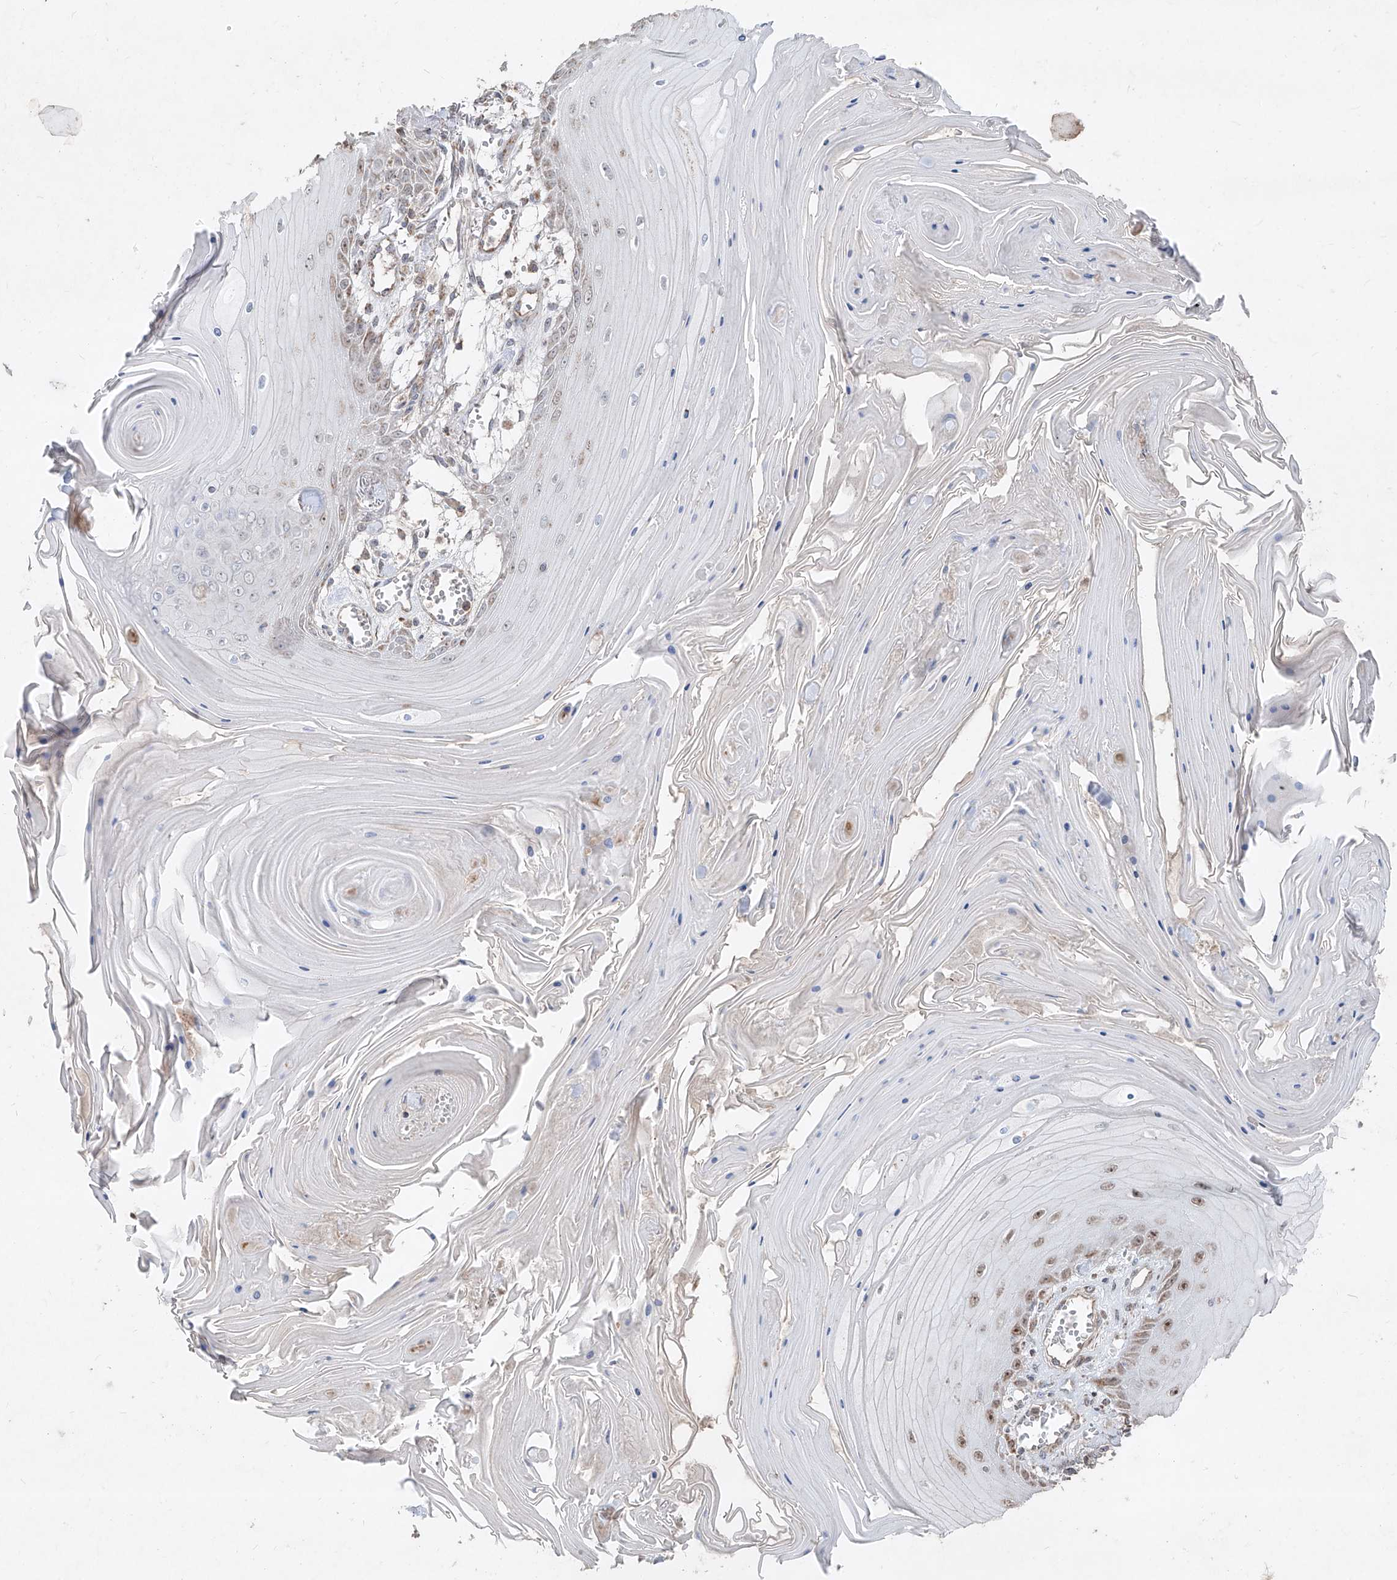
{"staining": {"intensity": "moderate", "quantity": "25%-75%", "location": "nuclear"}, "tissue": "skin cancer", "cell_type": "Tumor cells", "image_type": "cancer", "snomed": [{"axis": "morphology", "description": "Squamous cell carcinoma, NOS"}, {"axis": "topography", "description": "Skin"}], "caption": "A high-resolution micrograph shows immunohistochemistry (IHC) staining of skin squamous cell carcinoma, which demonstrates moderate nuclear staining in approximately 25%-75% of tumor cells.", "gene": "NDUFB3", "patient": {"sex": "male", "age": 74}}